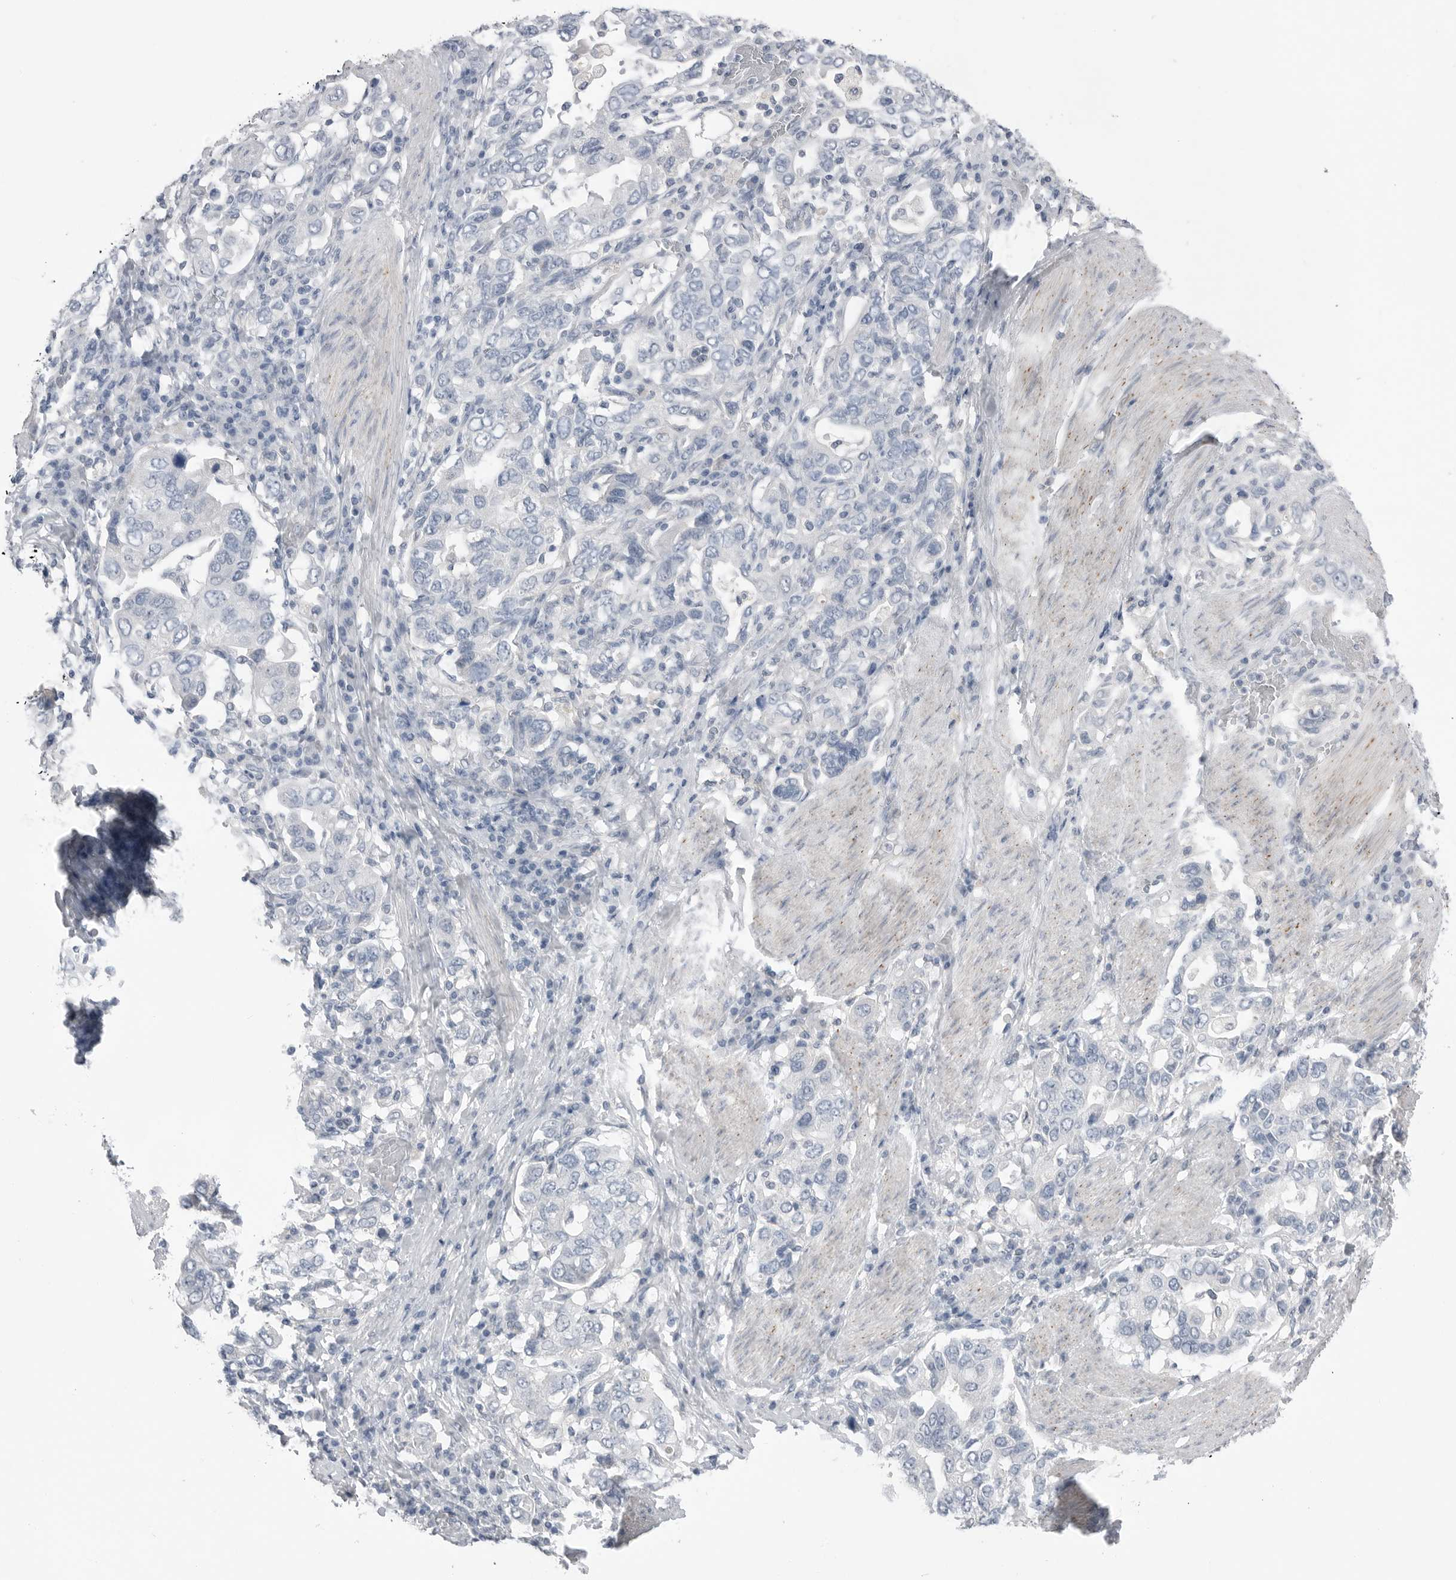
{"staining": {"intensity": "negative", "quantity": "none", "location": "none"}, "tissue": "stomach cancer", "cell_type": "Tumor cells", "image_type": "cancer", "snomed": [{"axis": "morphology", "description": "Adenocarcinoma, NOS"}, {"axis": "topography", "description": "Stomach, upper"}], "caption": "Photomicrograph shows no significant protein expression in tumor cells of stomach cancer (adenocarcinoma).", "gene": "ABHD12", "patient": {"sex": "male", "age": 62}}